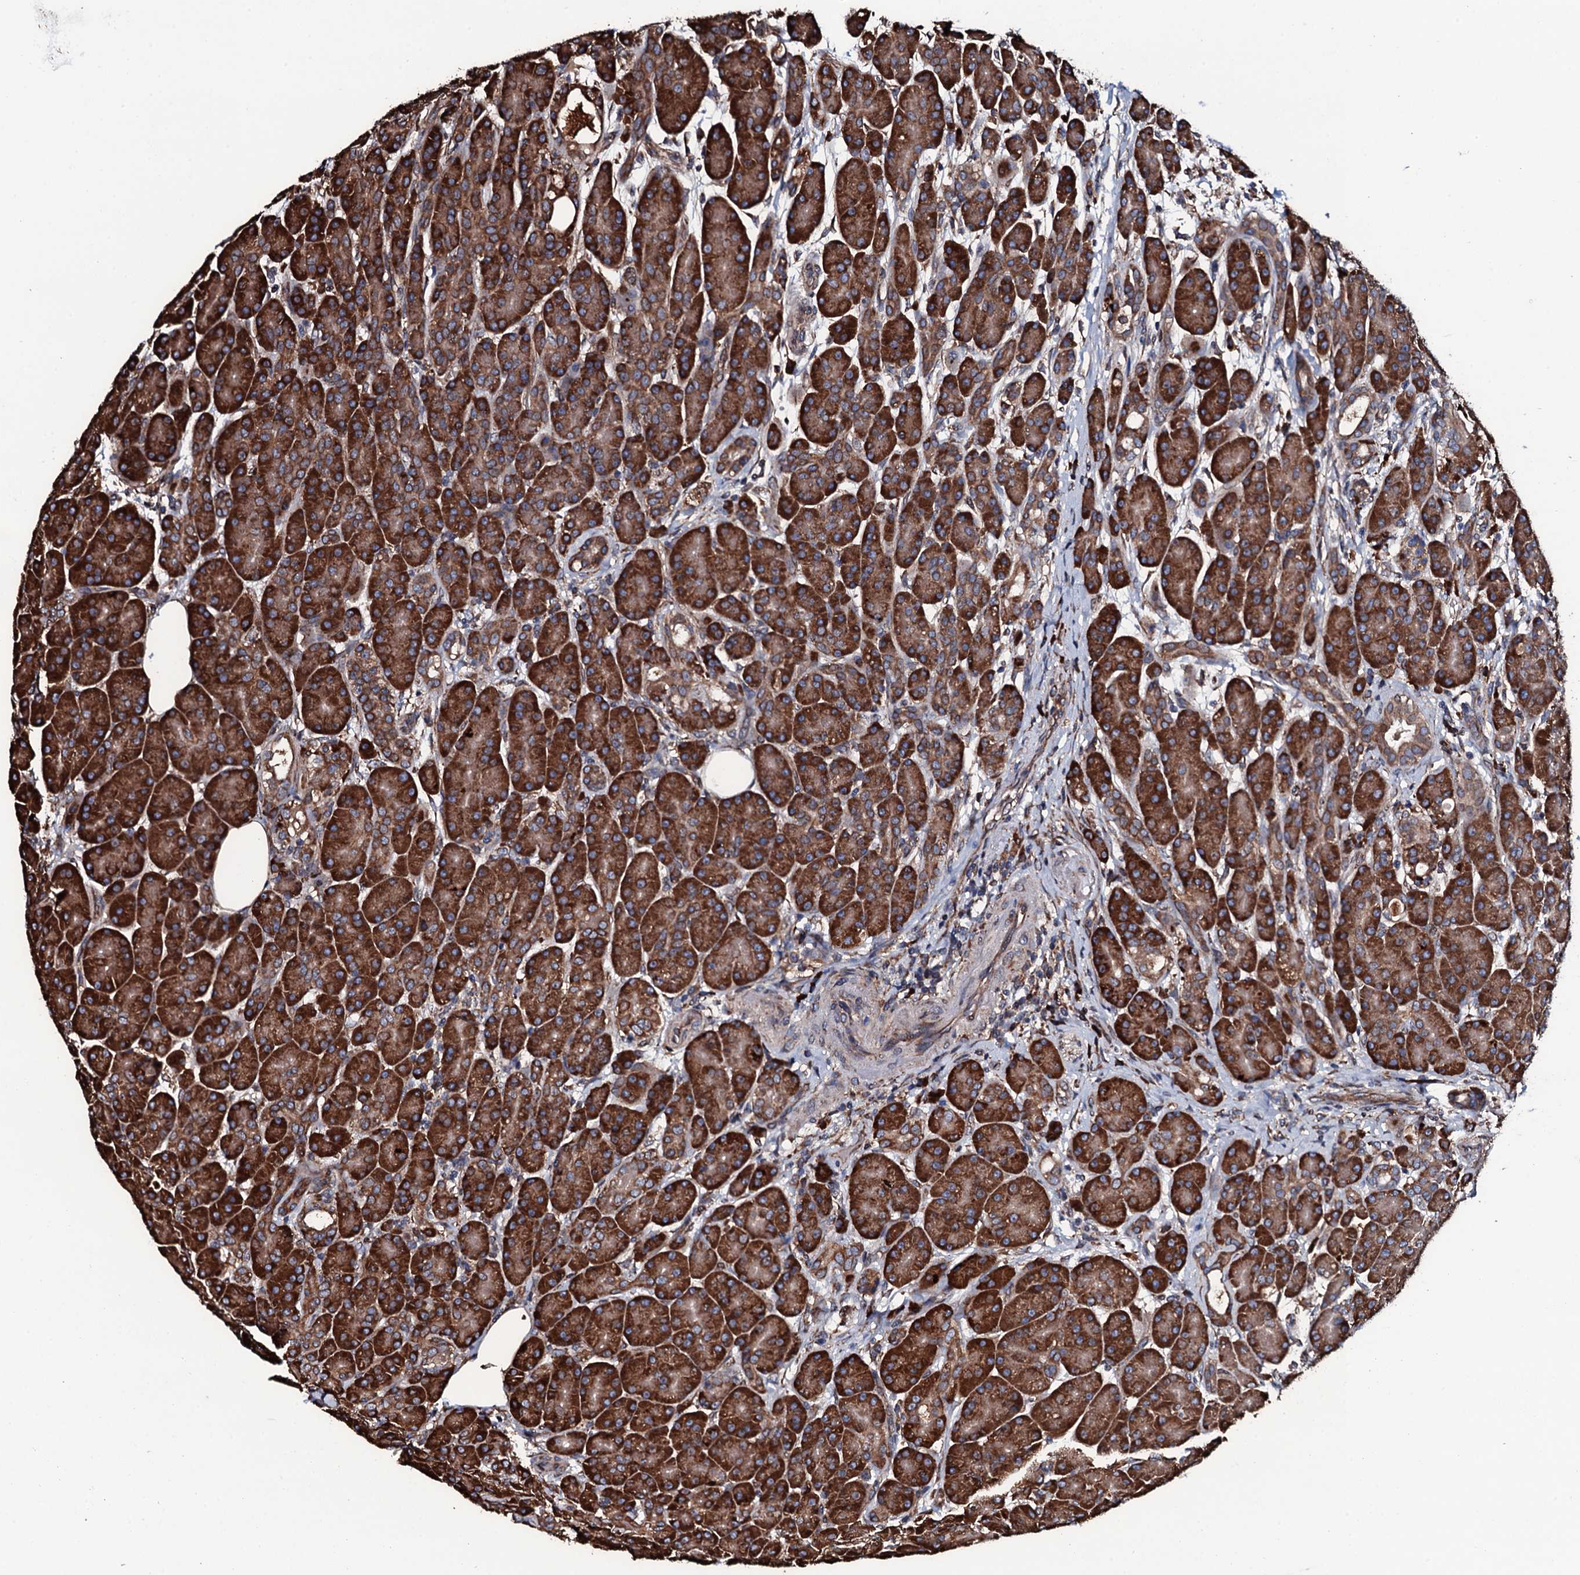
{"staining": {"intensity": "strong", "quantity": ">75%", "location": "cytoplasmic/membranous"}, "tissue": "pancreas", "cell_type": "Exocrine glandular cells", "image_type": "normal", "snomed": [{"axis": "morphology", "description": "Normal tissue, NOS"}, {"axis": "topography", "description": "Pancreas"}], "caption": "A micrograph showing strong cytoplasmic/membranous positivity in about >75% of exocrine glandular cells in normal pancreas, as visualized by brown immunohistochemical staining.", "gene": "RAB12", "patient": {"sex": "male", "age": 63}}